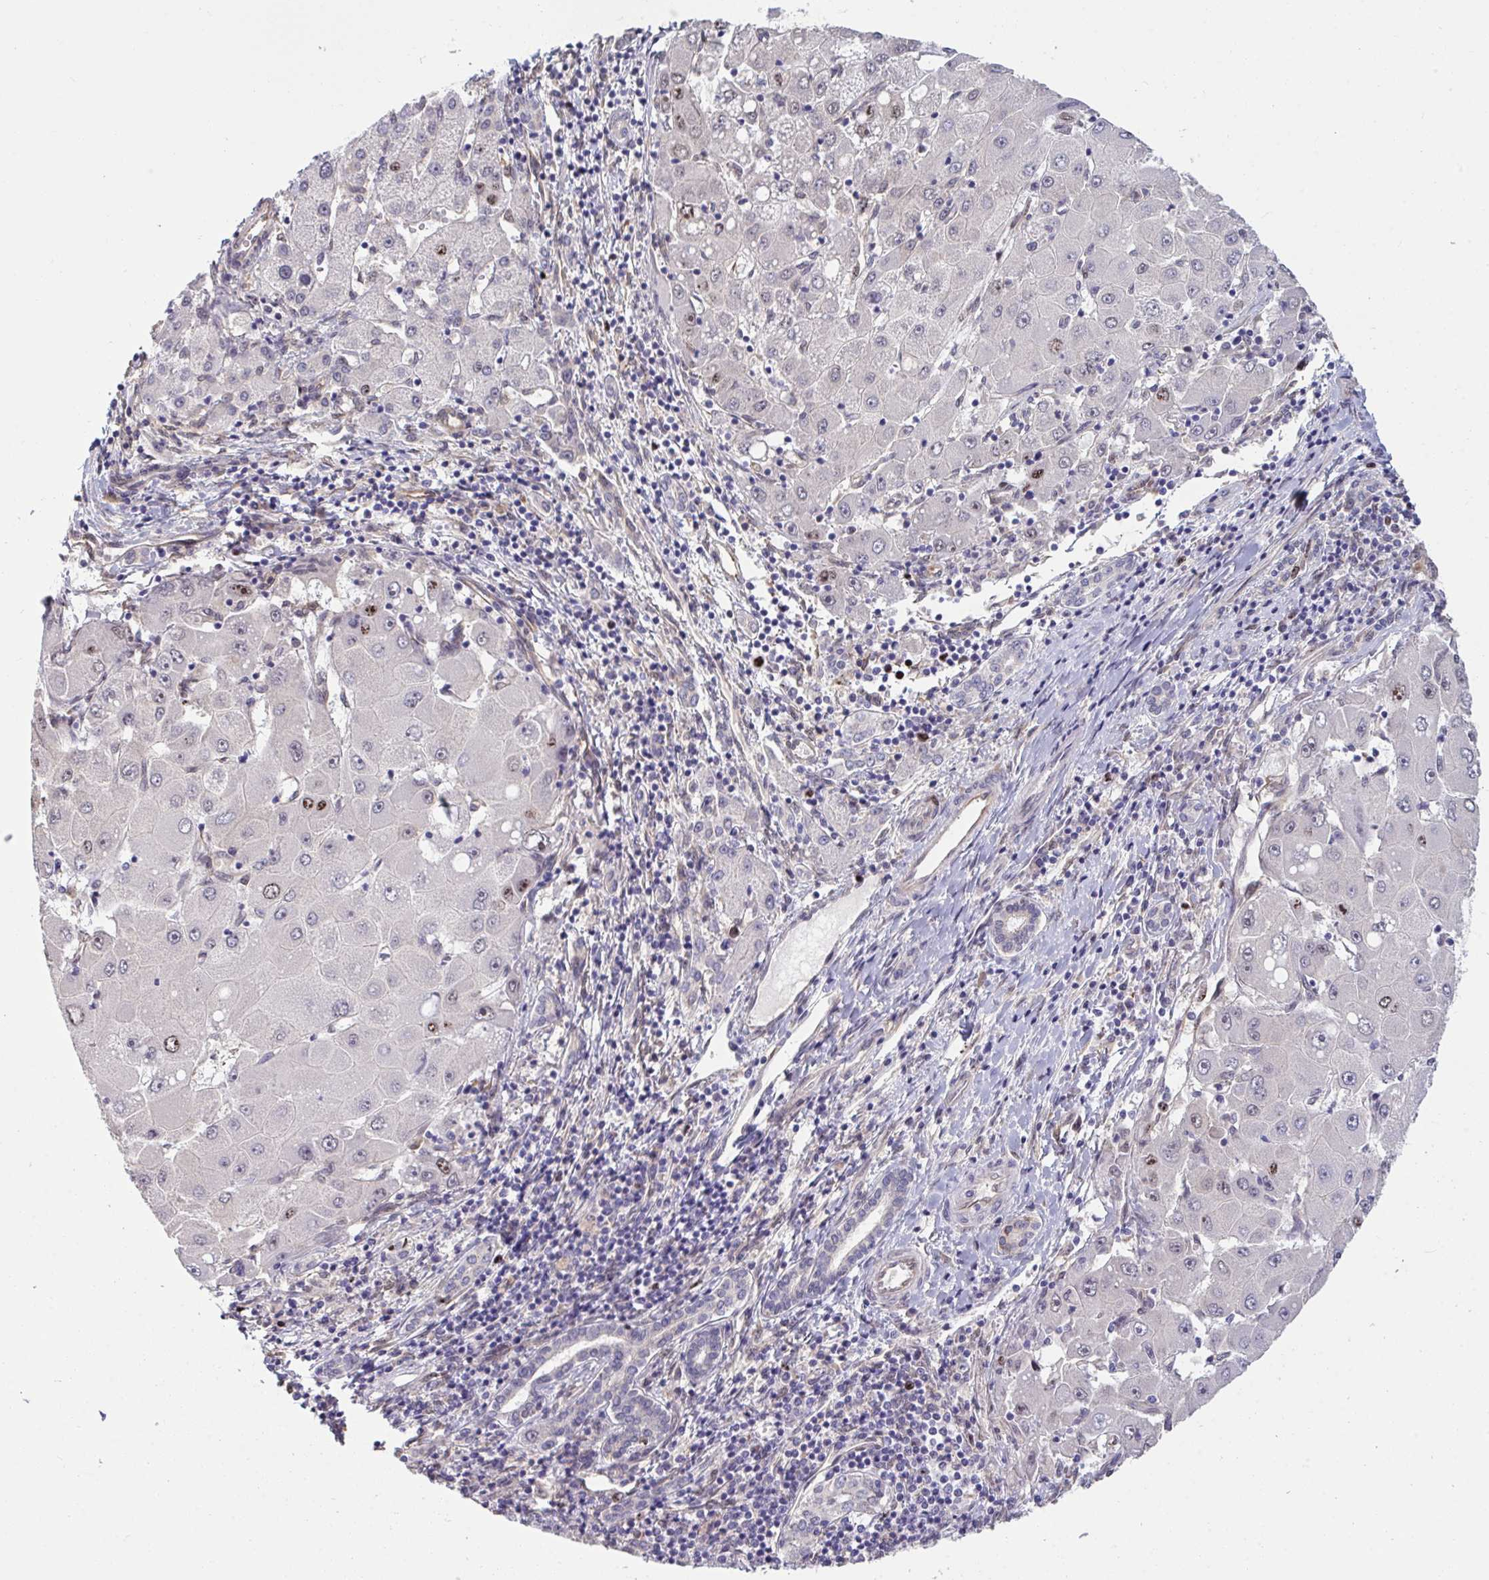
{"staining": {"intensity": "moderate", "quantity": "<25%", "location": "nuclear"}, "tissue": "liver cancer", "cell_type": "Tumor cells", "image_type": "cancer", "snomed": [{"axis": "morphology", "description": "Carcinoma, Hepatocellular, NOS"}, {"axis": "topography", "description": "Liver"}], "caption": "Liver cancer (hepatocellular carcinoma) stained with a protein marker displays moderate staining in tumor cells.", "gene": "SETD7", "patient": {"sex": "male", "age": 40}}